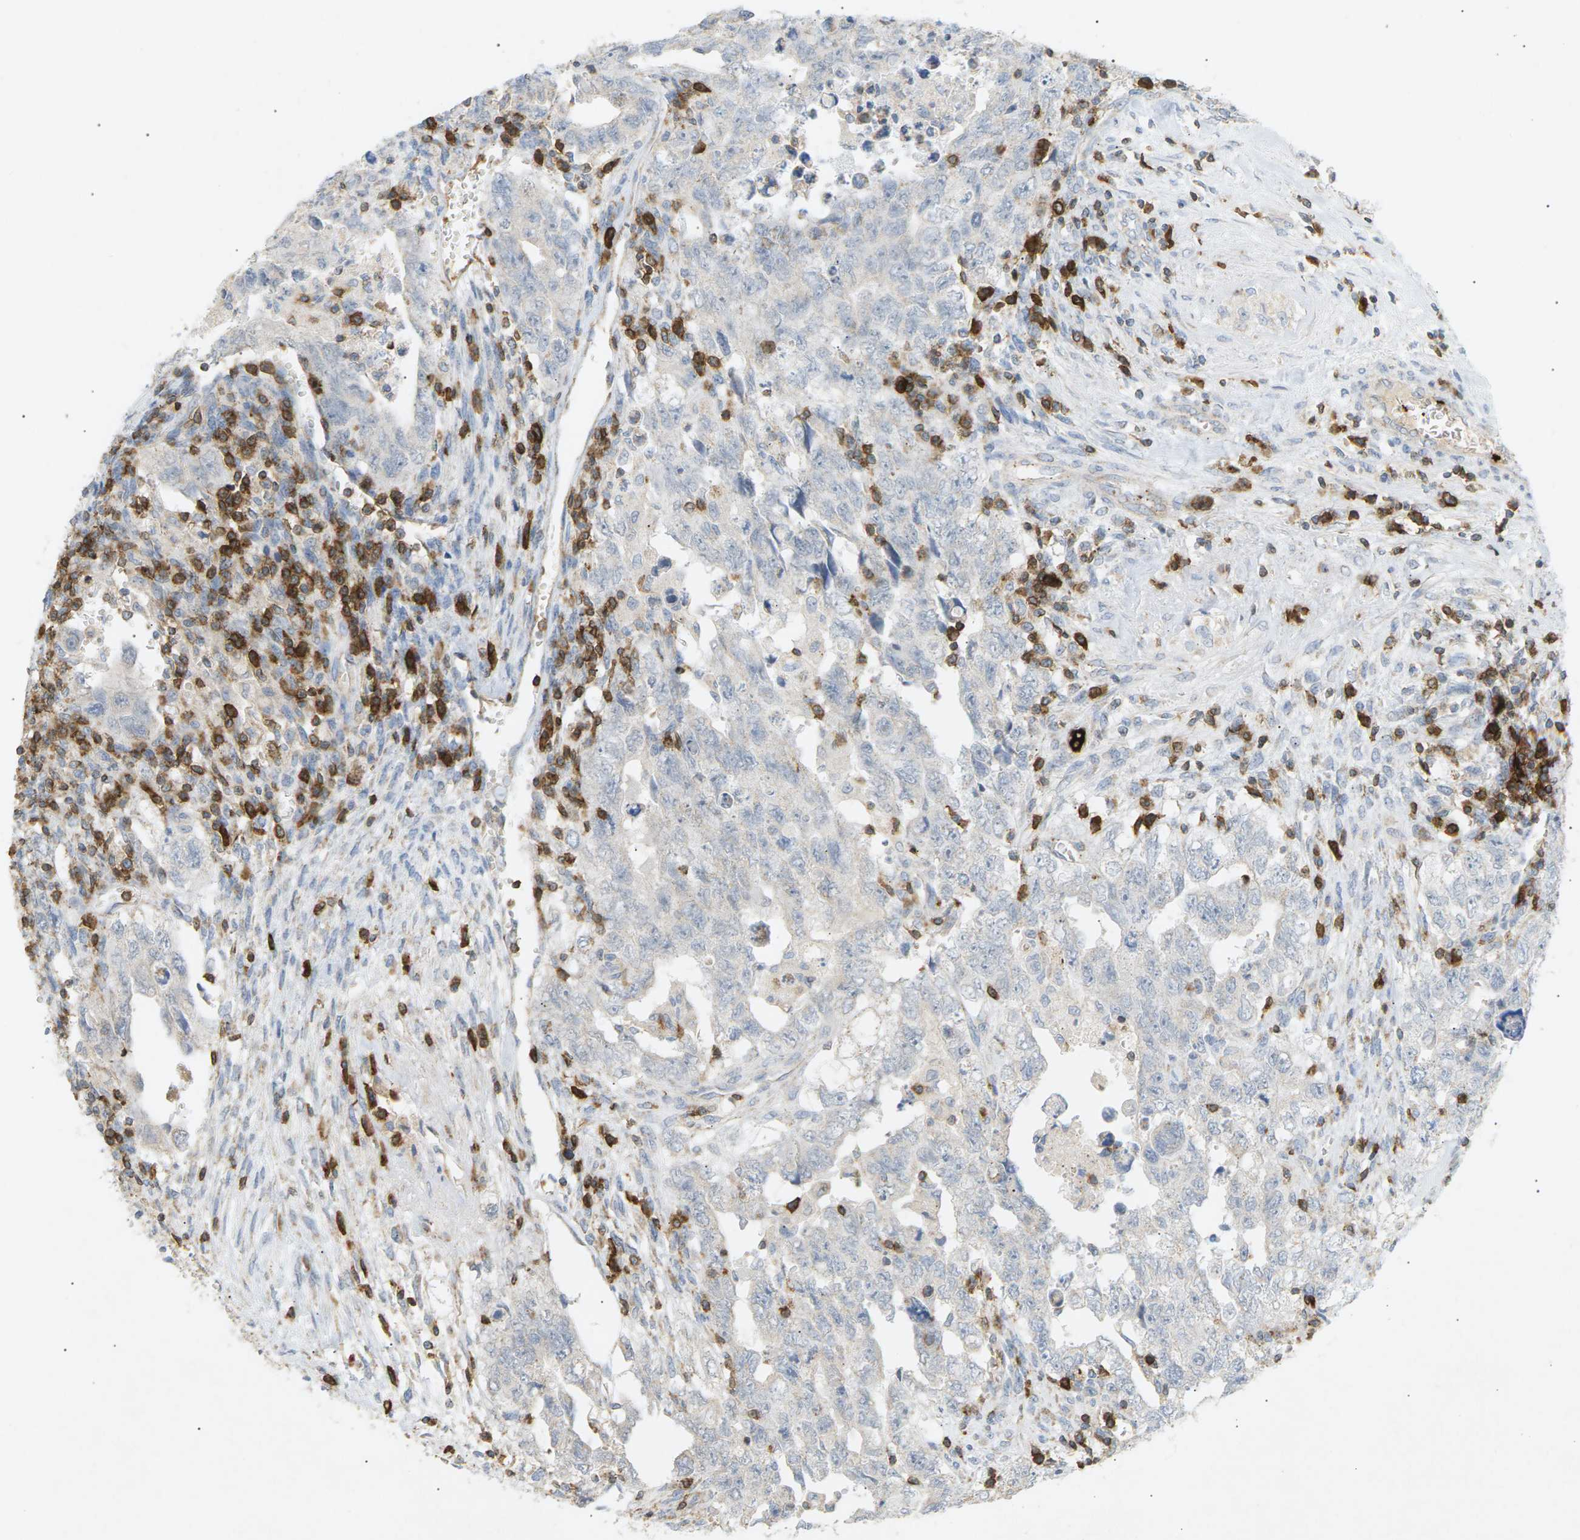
{"staining": {"intensity": "negative", "quantity": "none", "location": "none"}, "tissue": "testis cancer", "cell_type": "Tumor cells", "image_type": "cancer", "snomed": [{"axis": "morphology", "description": "Carcinoma, Embryonal, NOS"}, {"axis": "topography", "description": "Testis"}], "caption": "This is a micrograph of immunohistochemistry (IHC) staining of testis embryonal carcinoma, which shows no expression in tumor cells. (IHC, brightfield microscopy, high magnification).", "gene": "LIME1", "patient": {"sex": "male", "age": 28}}